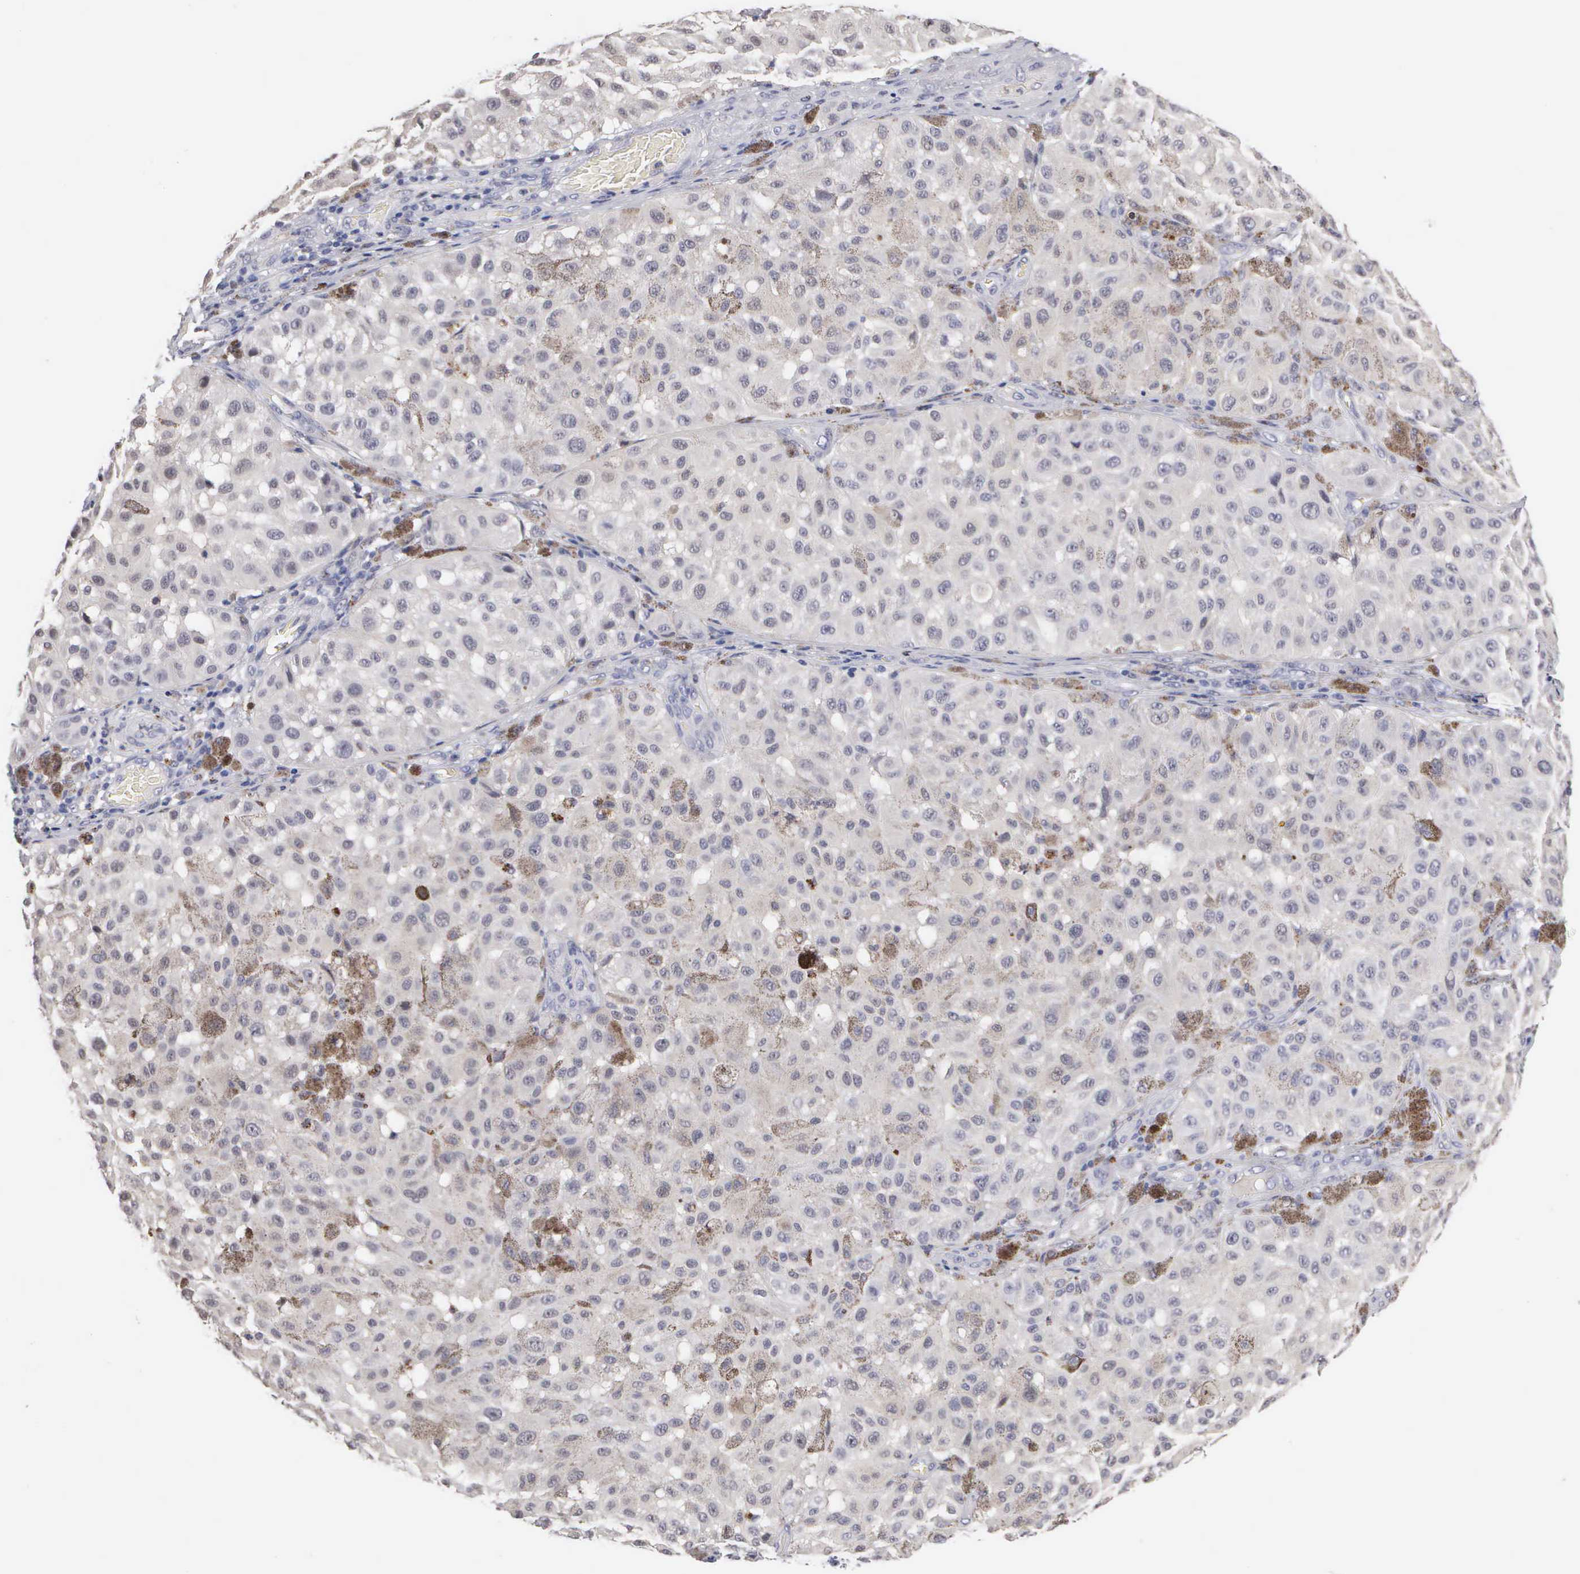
{"staining": {"intensity": "negative", "quantity": "none", "location": "none"}, "tissue": "melanoma", "cell_type": "Tumor cells", "image_type": "cancer", "snomed": [{"axis": "morphology", "description": "Malignant melanoma, NOS"}, {"axis": "topography", "description": "Skin"}], "caption": "Protein analysis of melanoma demonstrates no significant expression in tumor cells.", "gene": "KDM6A", "patient": {"sex": "female", "age": 64}}